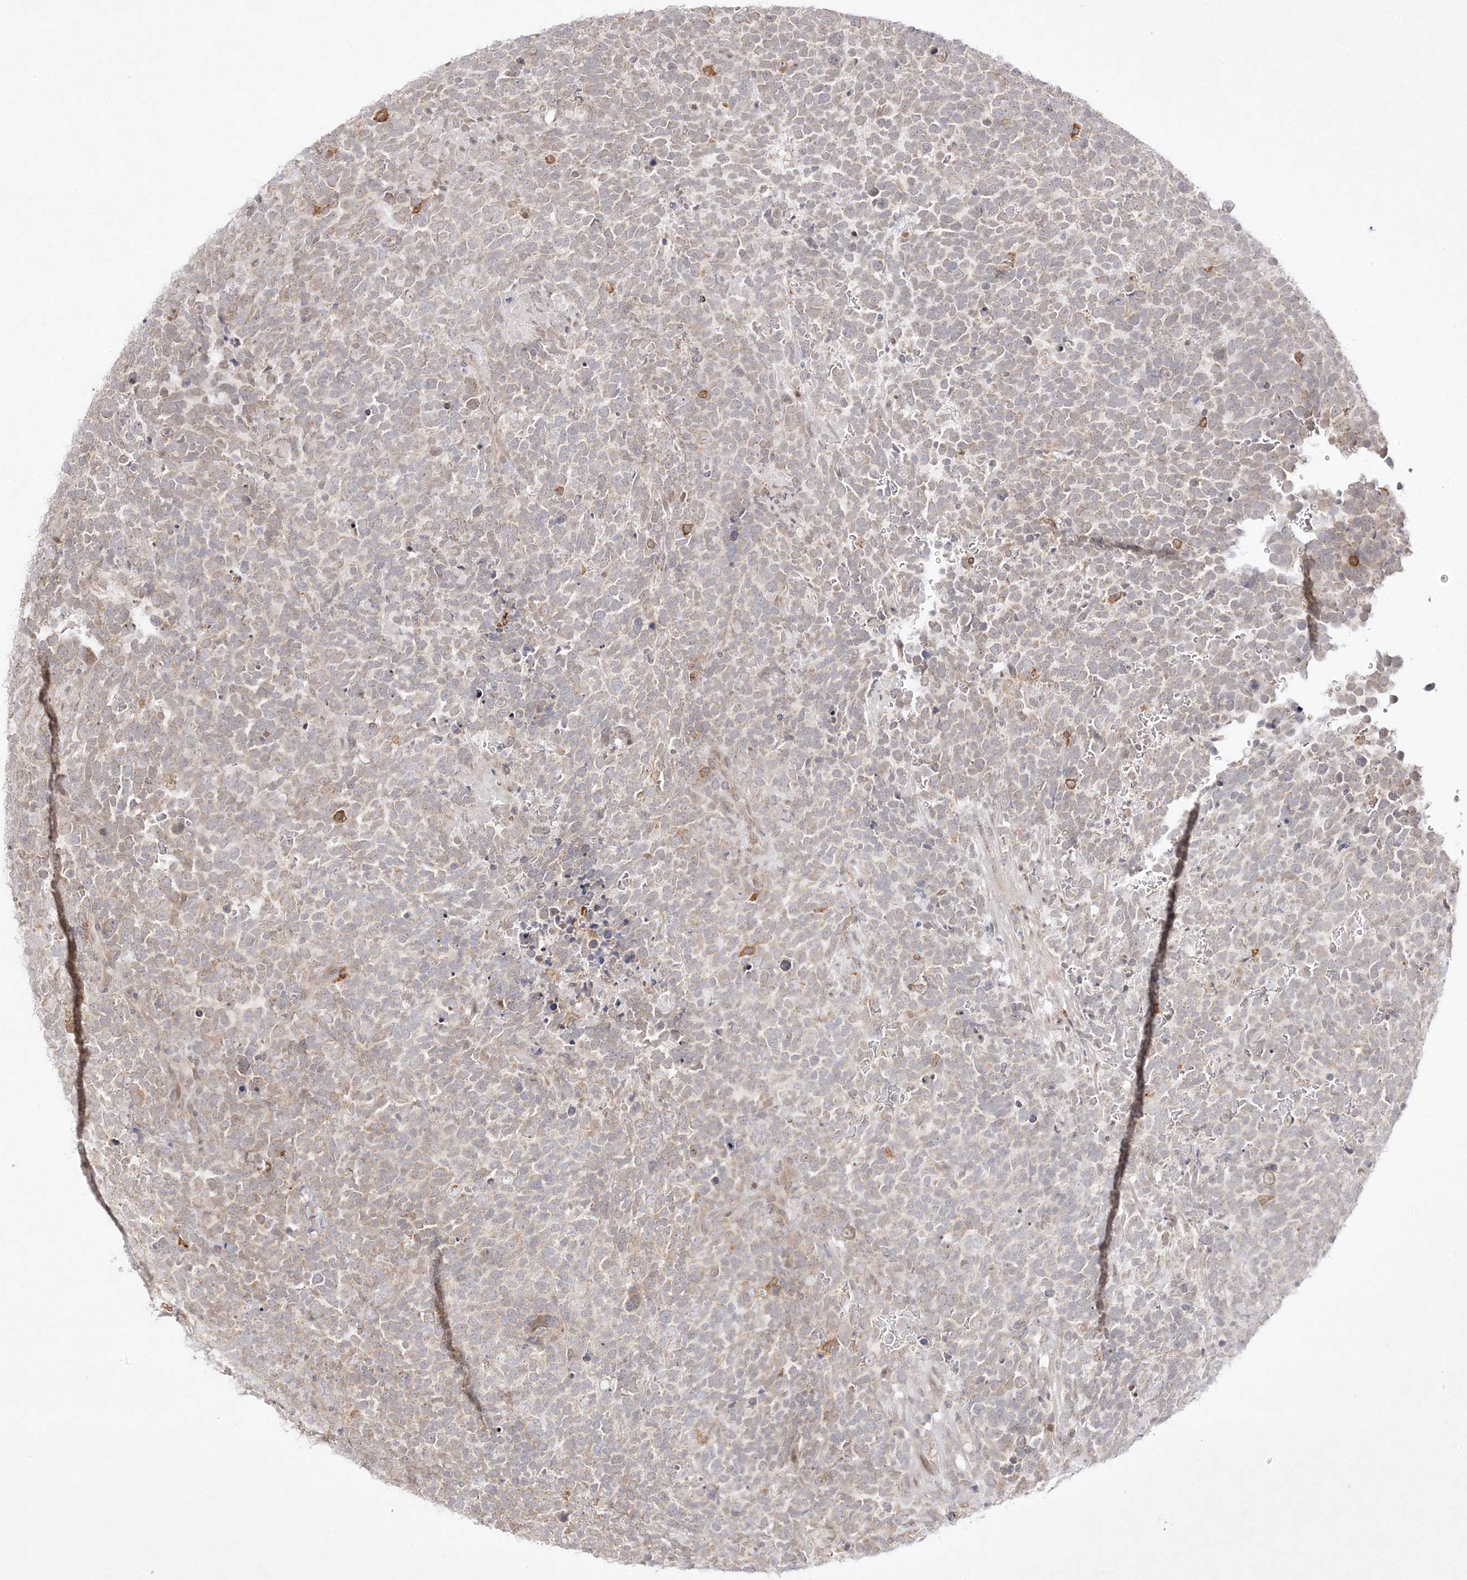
{"staining": {"intensity": "weak", "quantity": "25%-75%", "location": "cytoplasmic/membranous"}, "tissue": "urothelial cancer", "cell_type": "Tumor cells", "image_type": "cancer", "snomed": [{"axis": "morphology", "description": "Urothelial carcinoma, High grade"}, {"axis": "topography", "description": "Urinary bladder"}], "caption": "Immunohistochemistry (IHC) micrograph of neoplastic tissue: high-grade urothelial carcinoma stained using IHC displays low levels of weak protein expression localized specifically in the cytoplasmic/membranous of tumor cells, appearing as a cytoplasmic/membranous brown color.", "gene": "C2CD2", "patient": {"sex": "female", "age": 82}}